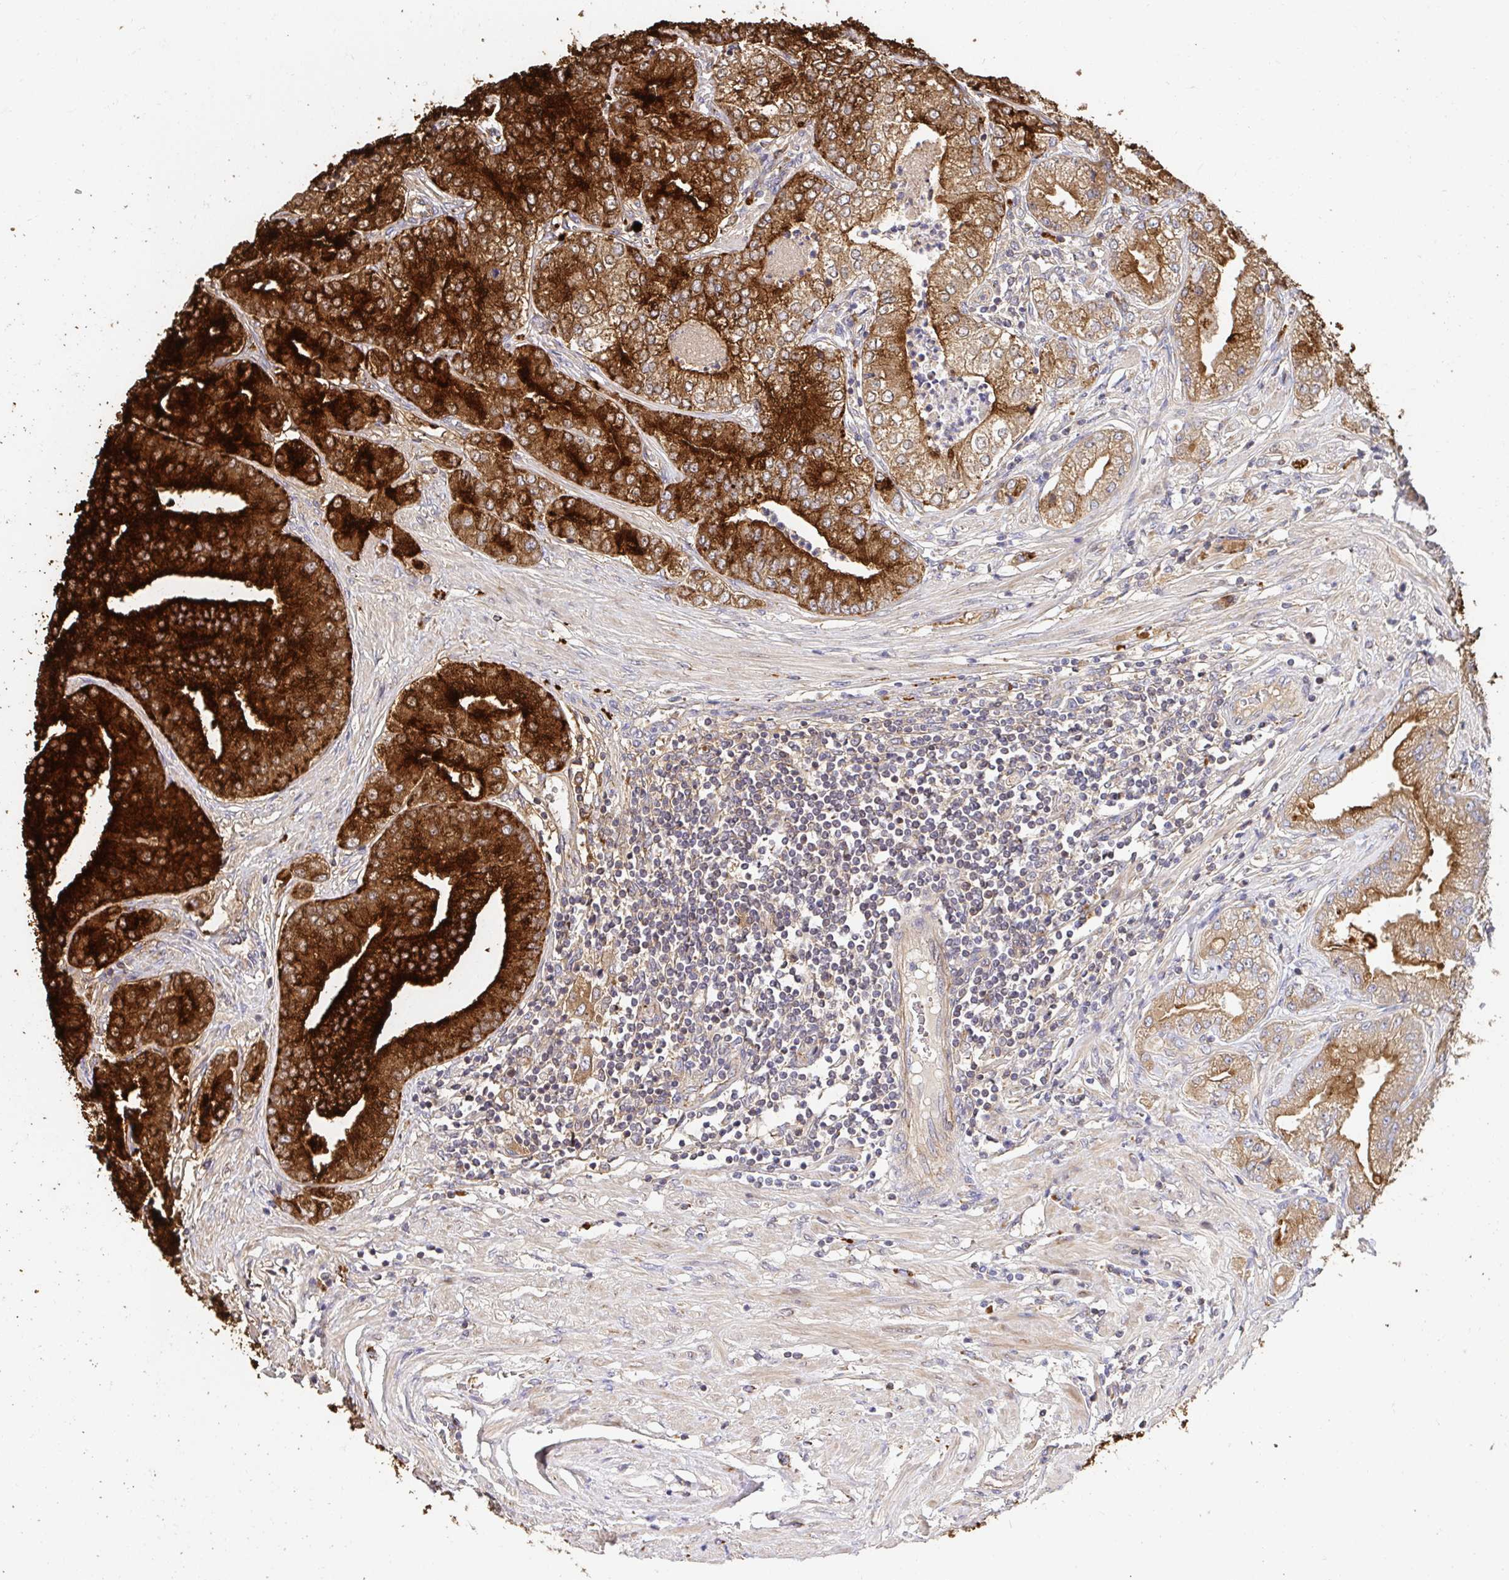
{"staining": {"intensity": "strong", "quantity": ">75%", "location": "cytoplasmic/membranous"}, "tissue": "prostate cancer", "cell_type": "Tumor cells", "image_type": "cancer", "snomed": [{"axis": "morphology", "description": "Adenocarcinoma, High grade"}, {"axis": "topography", "description": "Prostate"}], "caption": "Prostate adenocarcinoma (high-grade) stained for a protein shows strong cytoplasmic/membranous positivity in tumor cells. The protein is stained brown, and the nuclei are stained in blue (DAB IHC with brightfield microscopy, high magnification).", "gene": "APBB1", "patient": {"sex": "male", "age": 61}}